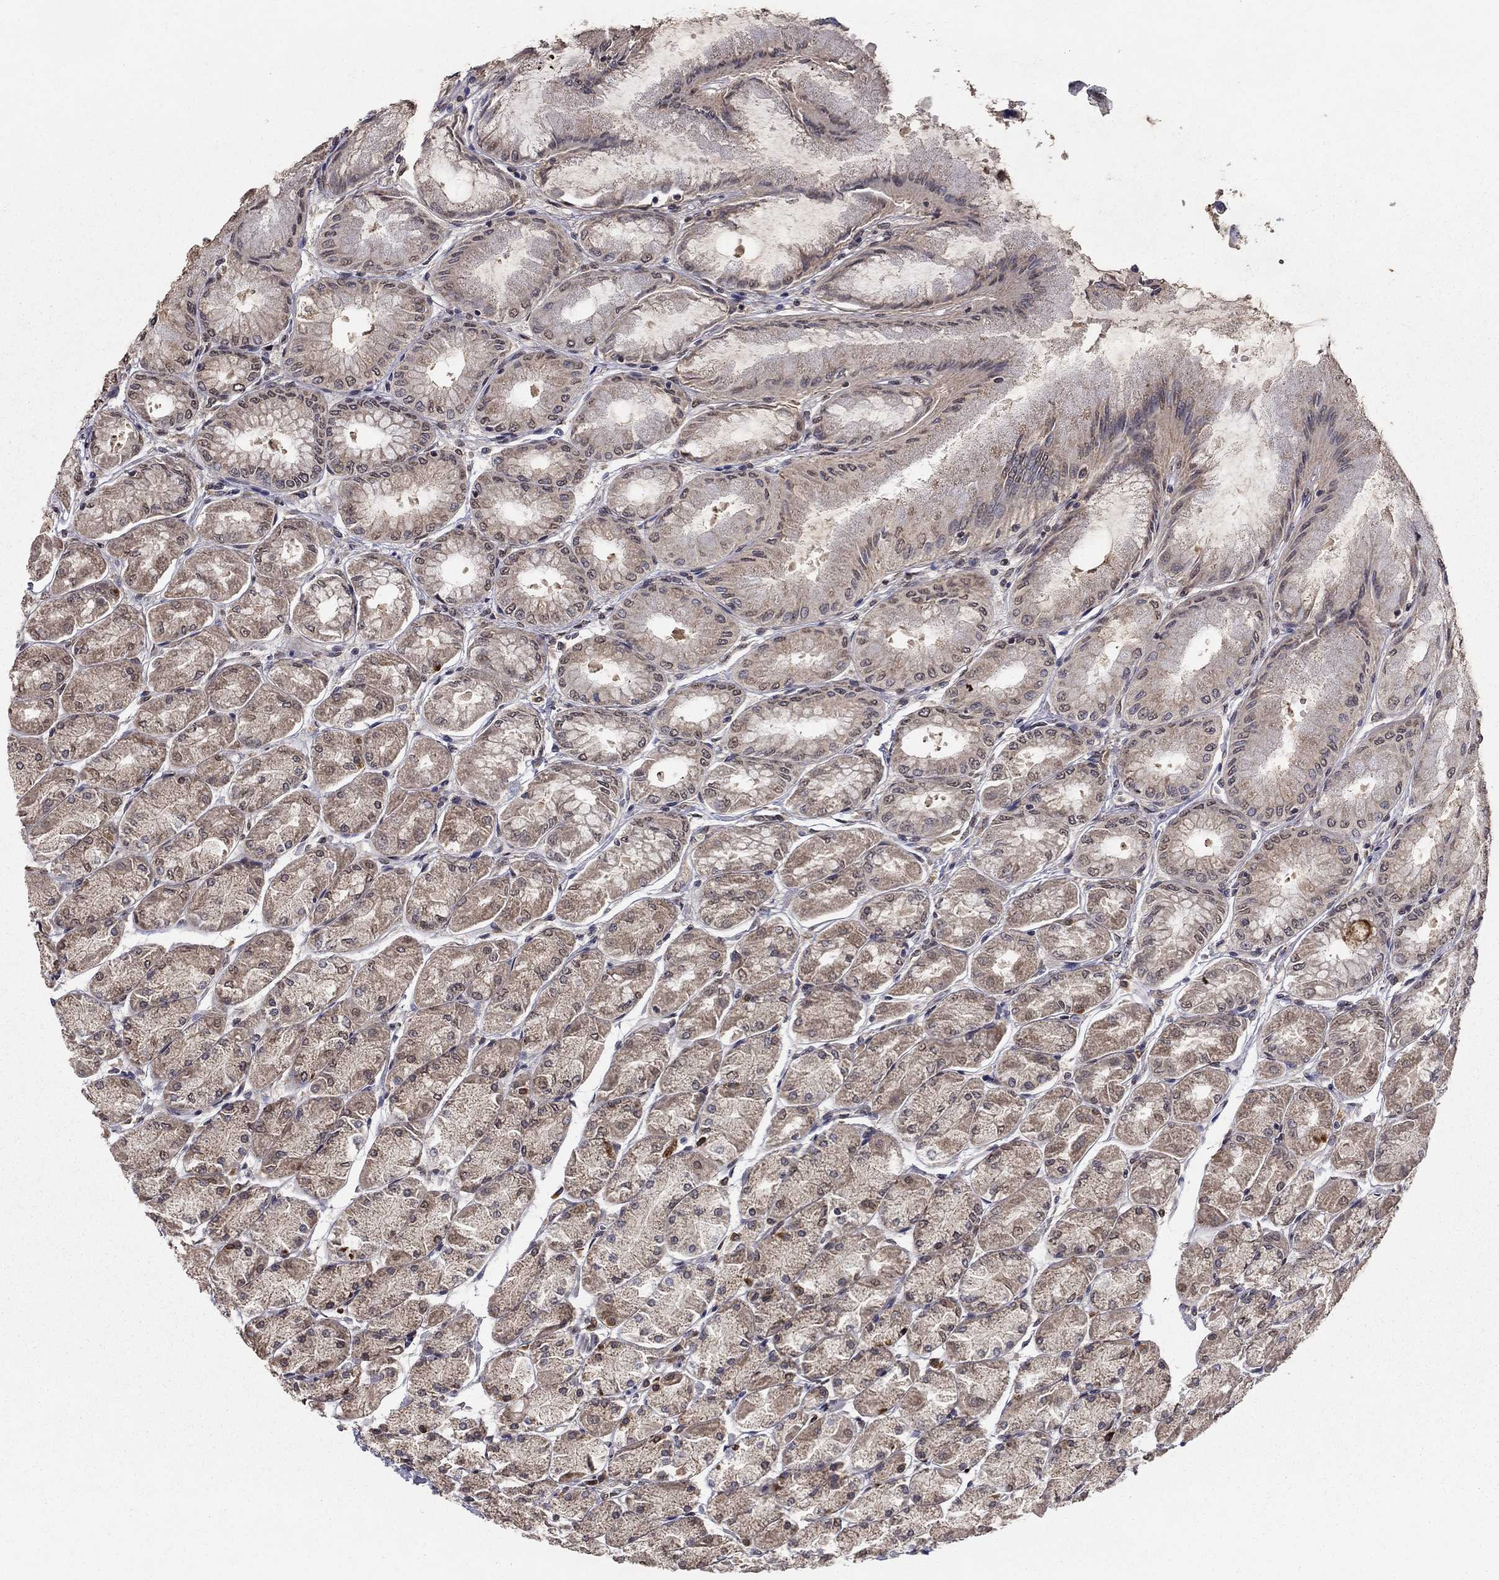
{"staining": {"intensity": "weak", "quantity": "<25%", "location": "cytoplasmic/membranous"}, "tissue": "stomach", "cell_type": "Glandular cells", "image_type": "normal", "snomed": [{"axis": "morphology", "description": "Normal tissue, NOS"}, {"axis": "topography", "description": "Stomach, upper"}], "caption": "IHC photomicrograph of benign stomach: stomach stained with DAB (3,3'-diaminobenzidine) shows no significant protein staining in glandular cells.", "gene": "SLC2A13", "patient": {"sex": "male", "age": 60}}